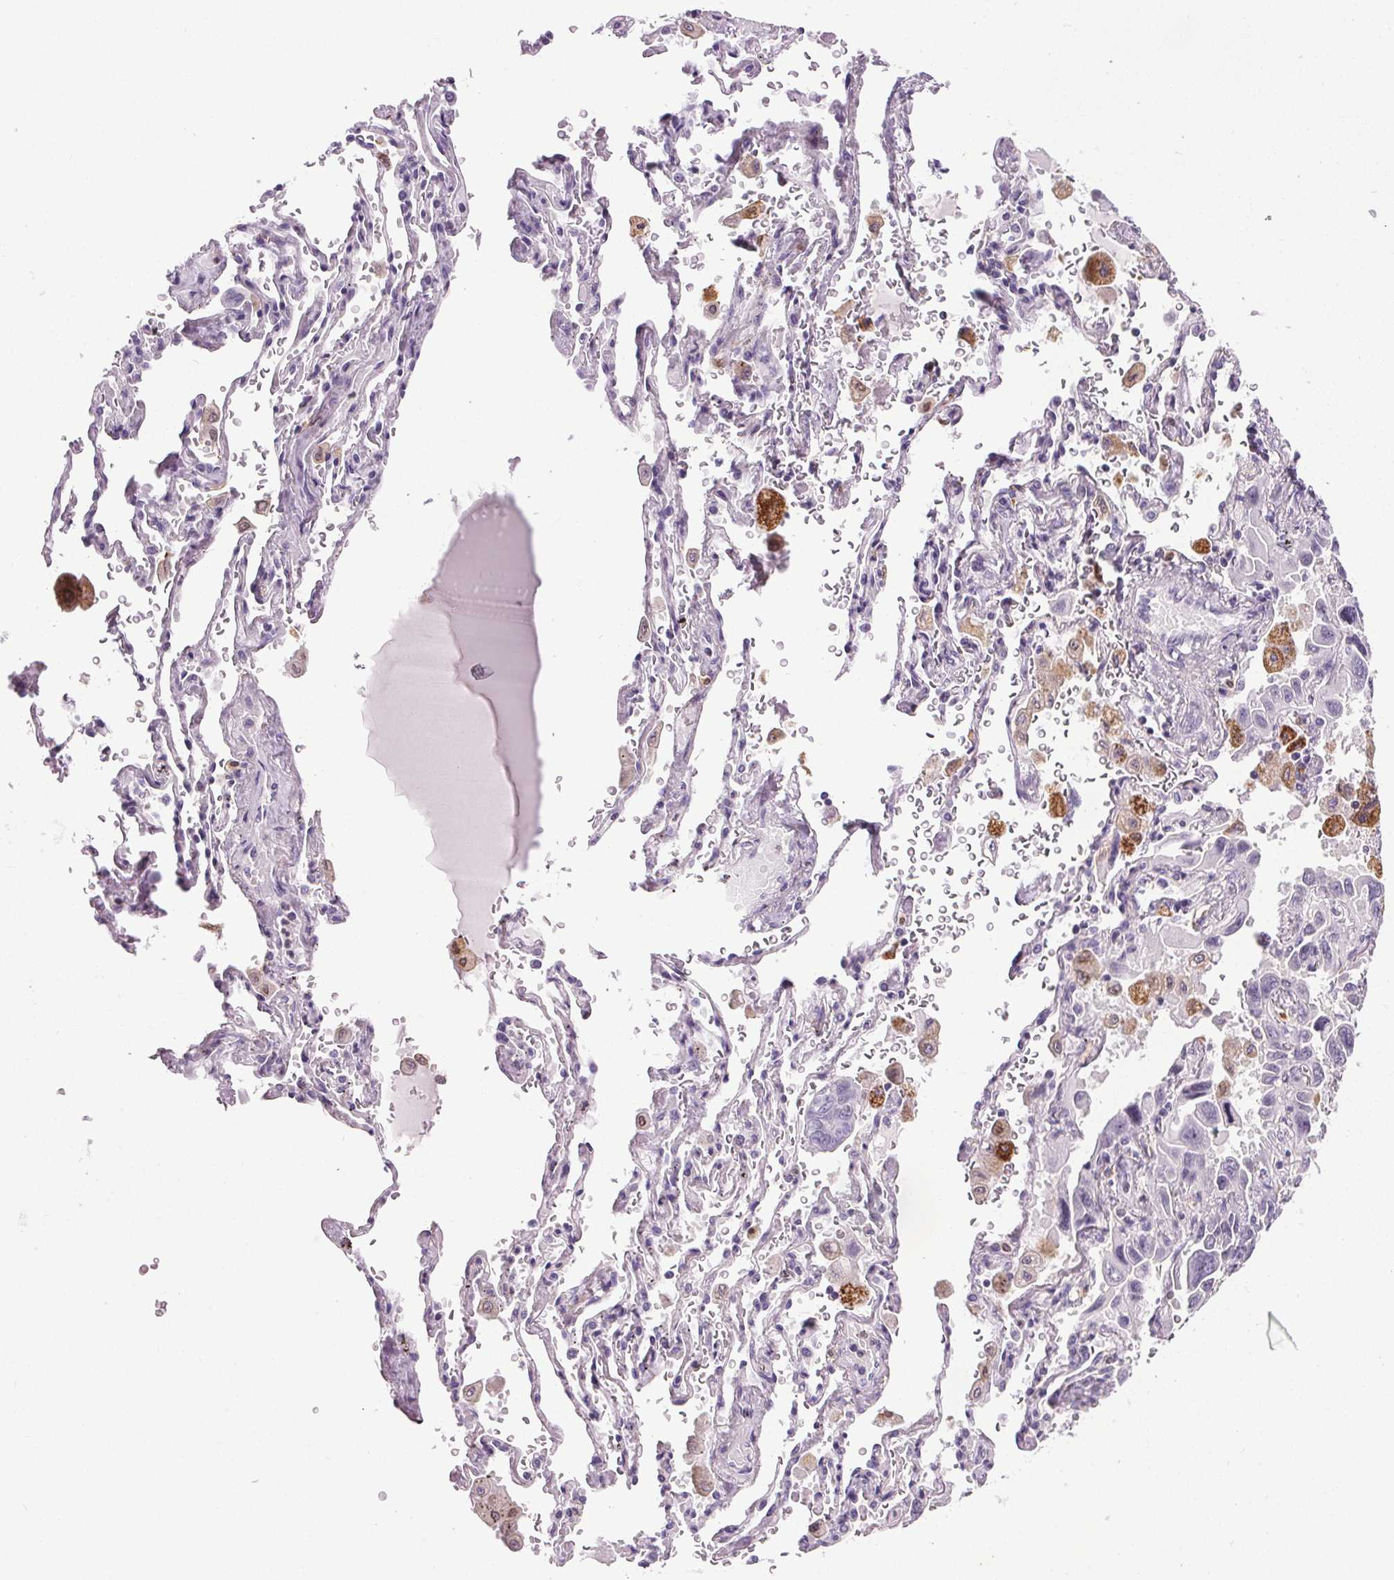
{"staining": {"intensity": "negative", "quantity": "none", "location": "none"}, "tissue": "lung cancer", "cell_type": "Tumor cells", "image_type": "cancer", "snomed": [{"axis": "morphology", "description": "Adenocarcinoma, NOS"}, {"axis": "topography", "description": "Lung"}], "caption": "Lung adenocarcinoma was stained to show a protein in brown. There is no significant expression in tumor cells.", "gene": "TMEM240", "patient": {"sex": "male", "age": 64}}